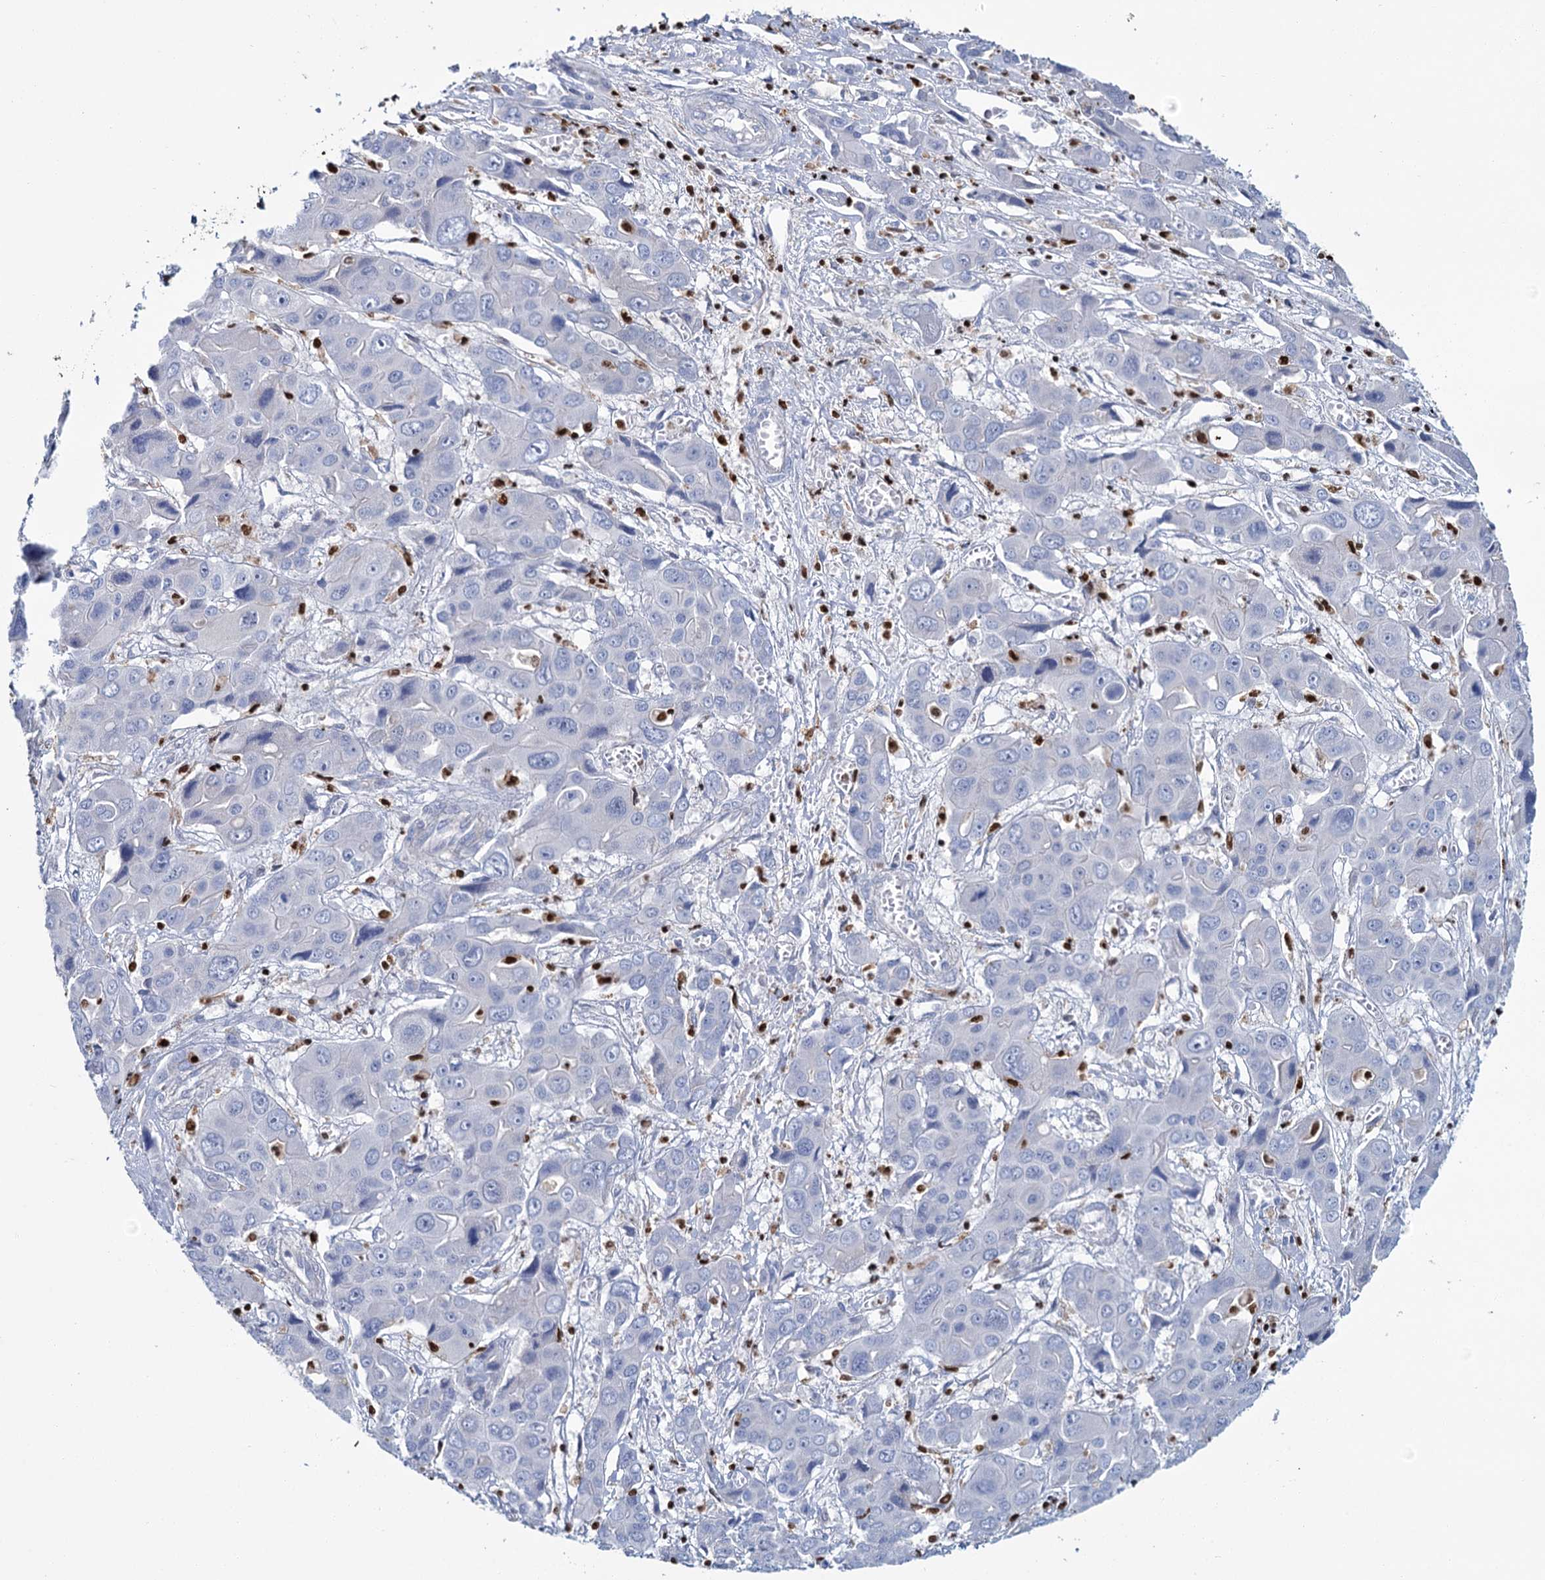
{"staining": {"intensity": "negative", "quantity": "none", "location": "none"}, "tissue": "liver cancer", "cell_type": "Tumor cells", "image_type": "cancer", "snomed": [{"axis": "morphology", "description": "Cholangiocarcinoma"}, {"axis": "topography", "description": "Liver"}], "caption": "The histopathology image exhibits no staining of tumor cells in cholangiocarcinoma (liver).", "gene": "CELF2", "patient": {"sex": "male", "age": 67}}